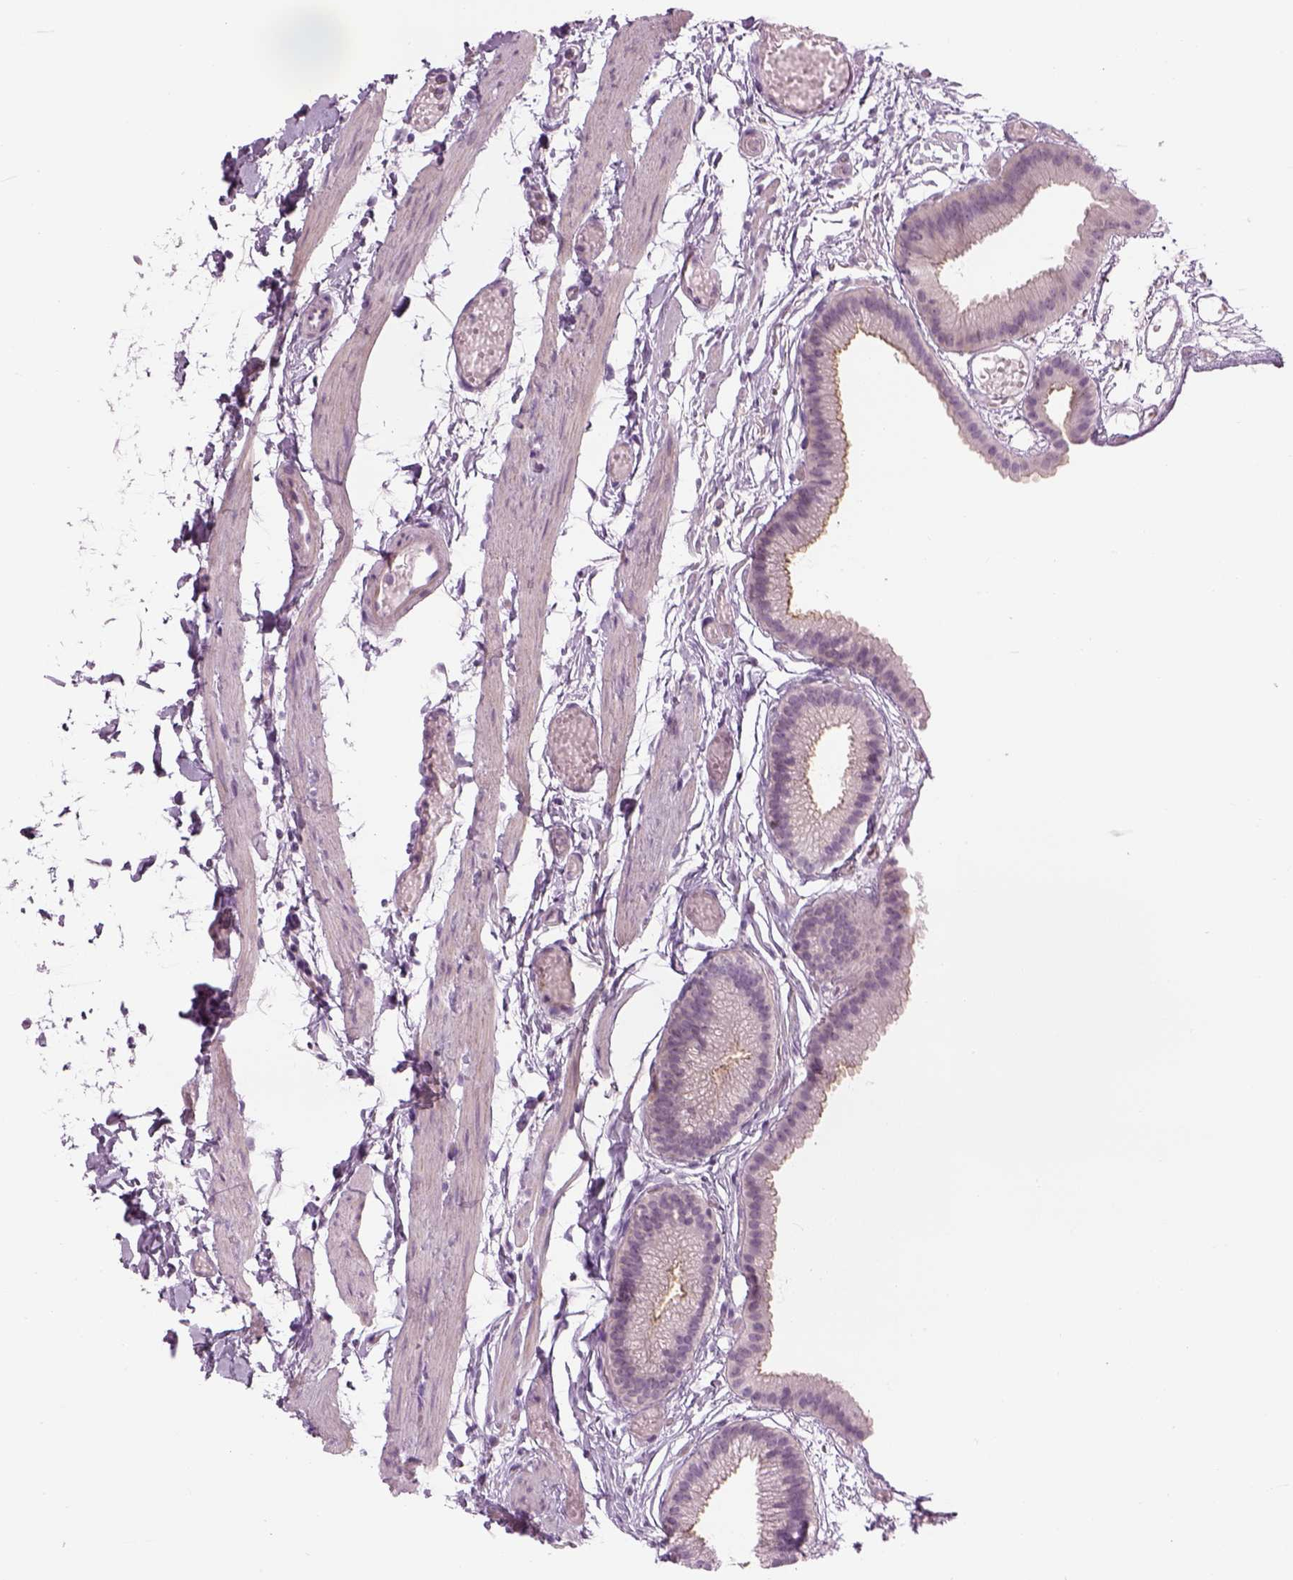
{"staining": {"intensity": "strong", "quantity": "<25%", "location": "cytoplasmic/membranous"}, "tissue": "gallbladder", "cell_type": "Glandular cells", "image_type": "normal", "snomed": [{"axis": "morphology", "description": "Normal tissue, NOS"}, {"axis": "topography", "description": "Gallbladder"}], "caption": "IHC (DAB) staining of normal gallbladder reveals strong cytoplasmic/membranous protein positivity in approximately <25% of glandular cells. Nuclei are stained in blue.", "gene": "LRRIQ3", "patient": {"sex": "female", "age": 45}}